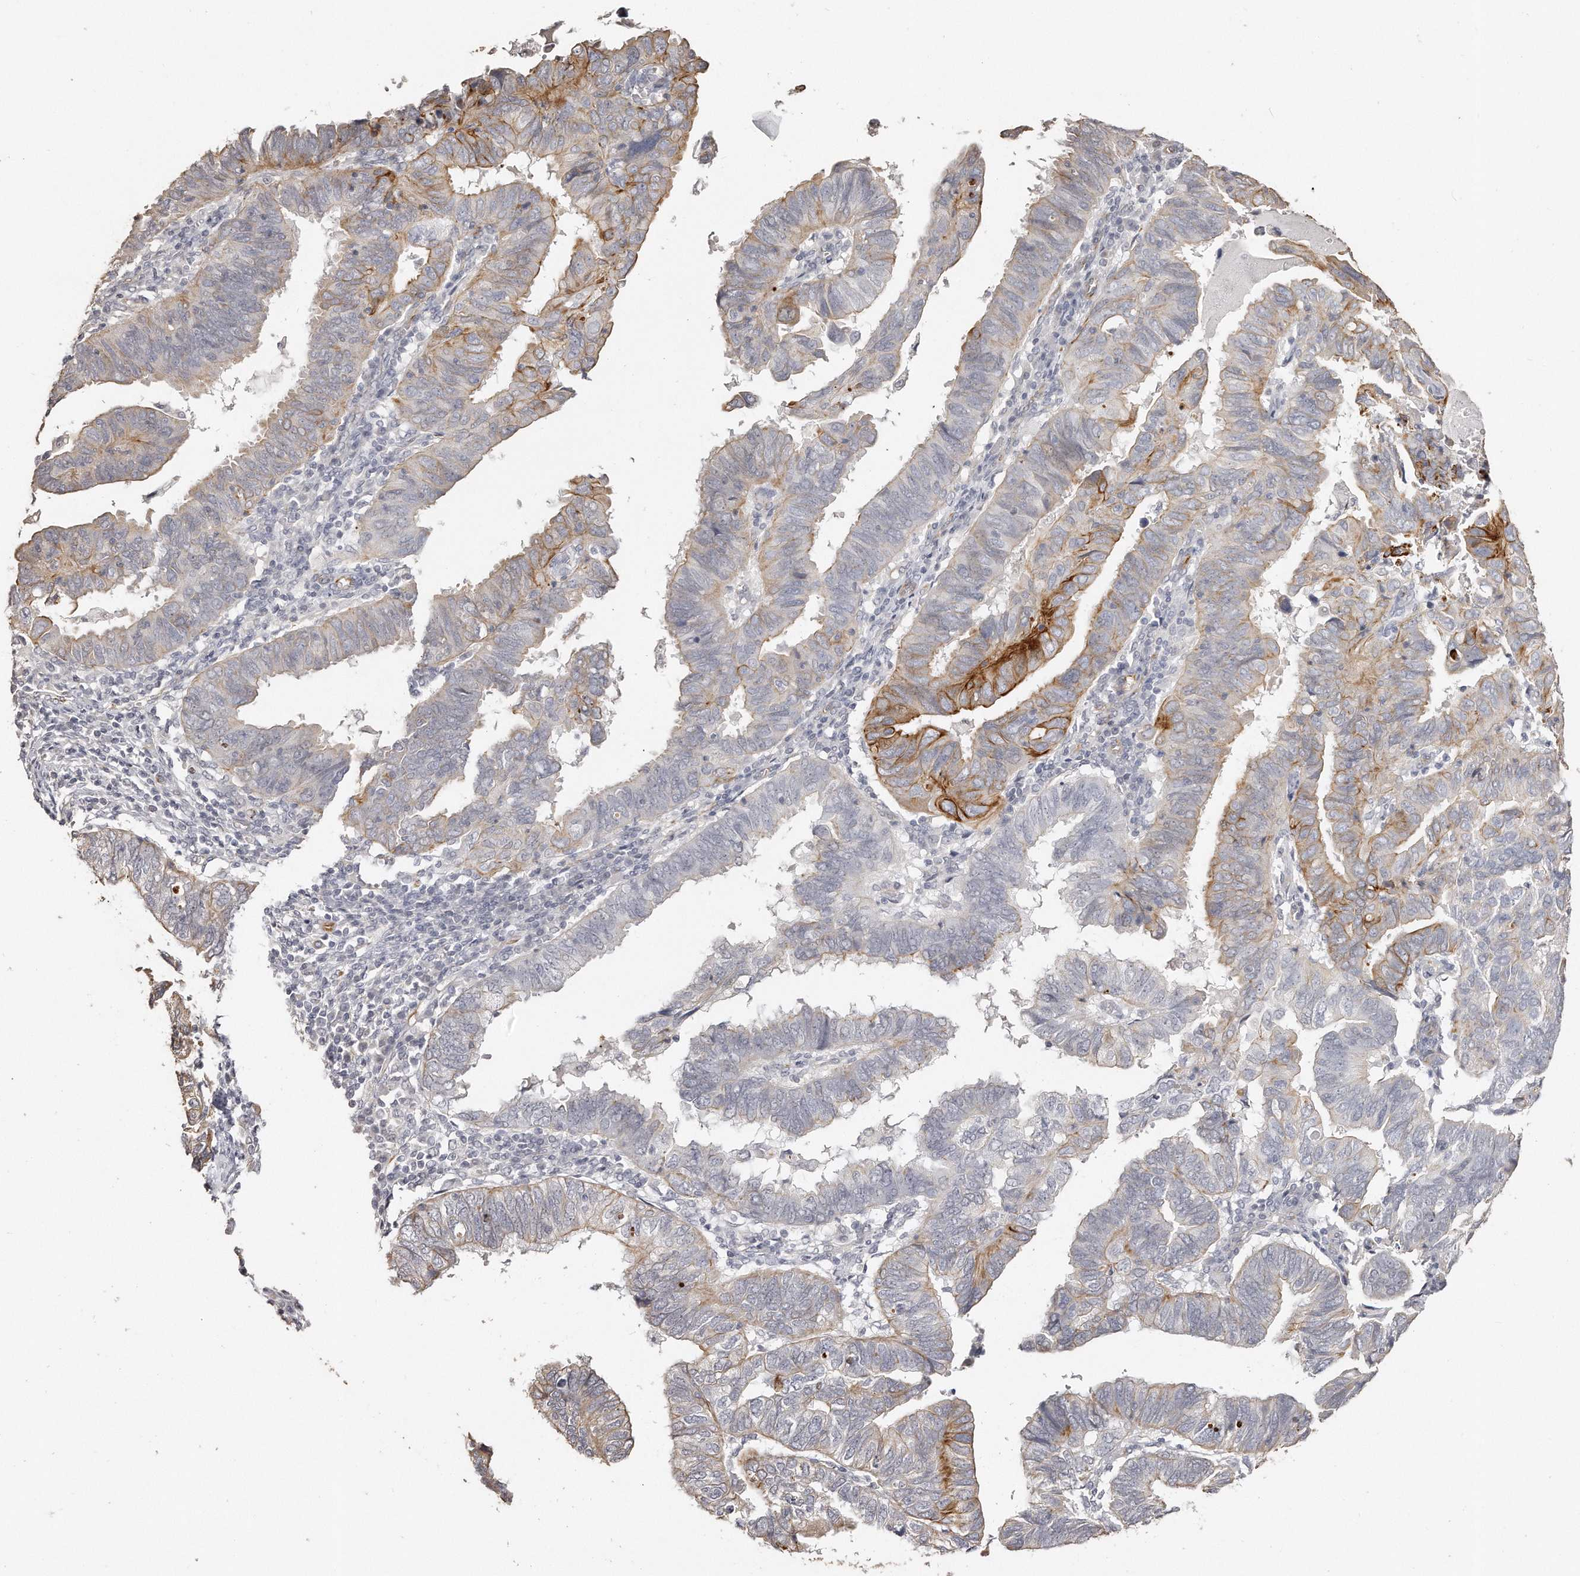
{"staining": {"intensity": "moderate", "quantity": "<25%", "location": "cytoplasmic/membranous"}, "tissue": "endometrial cancer", "cell_type": "Tumor cells", "image_type": "cancer", "snomed": [{"axis": "morphology", "description": "Adenocarcinoma, NOS"}, {"axis": "topography", "description": "Uterus"}], "caption": "Immunohistochemistry (DAB) staining of endometrial cancer displays moderate cytoplasmic/membranous protein positivity in about <25% of tumor cells. Ihc stains the protein of interest in brown and the nuclei are stained blue.", "gene": "ZYG11A", "patient": {"sex": "female", "age": 77}}